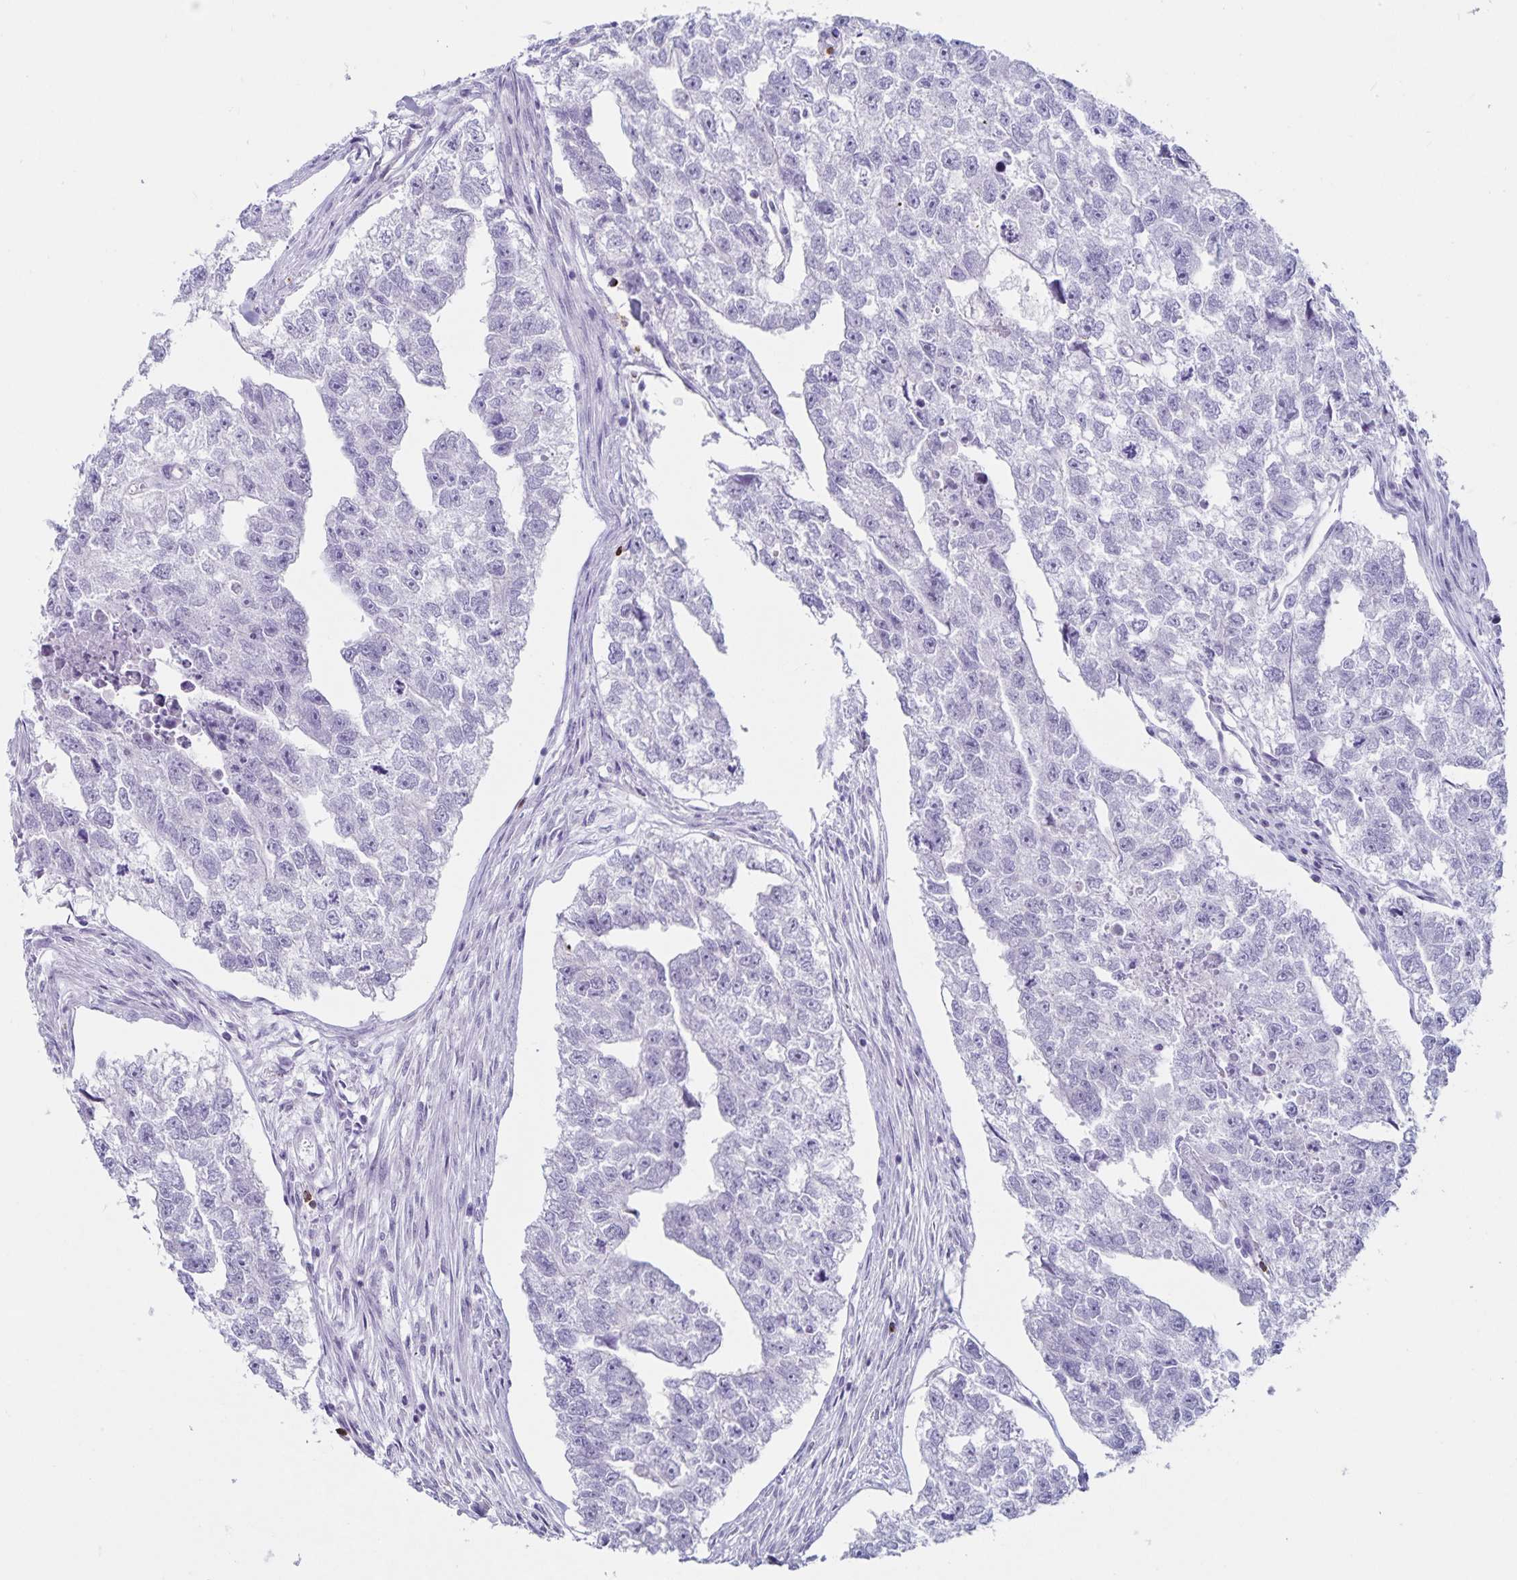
{"staining": {"intensity": "negative", "quantity": "none", "location": "none"}, "tissue": "testis cancer", "cell_type": "Tumor cells", "image_type": "cancer", "snomed": [{"axis": "morphology", "description": "Carcinoma, Embryonal, NOS"}, {"axis": "morphology", "description": "Teratoma, malignant, NOS"}, {"axis": "topography", "description": "Testis"}], "caption": "Tumor cells are negative for protein expression in human malignant teratoma (testis).", "gene": "GNLY", "patient": {"sex": "male", "age": 44}}